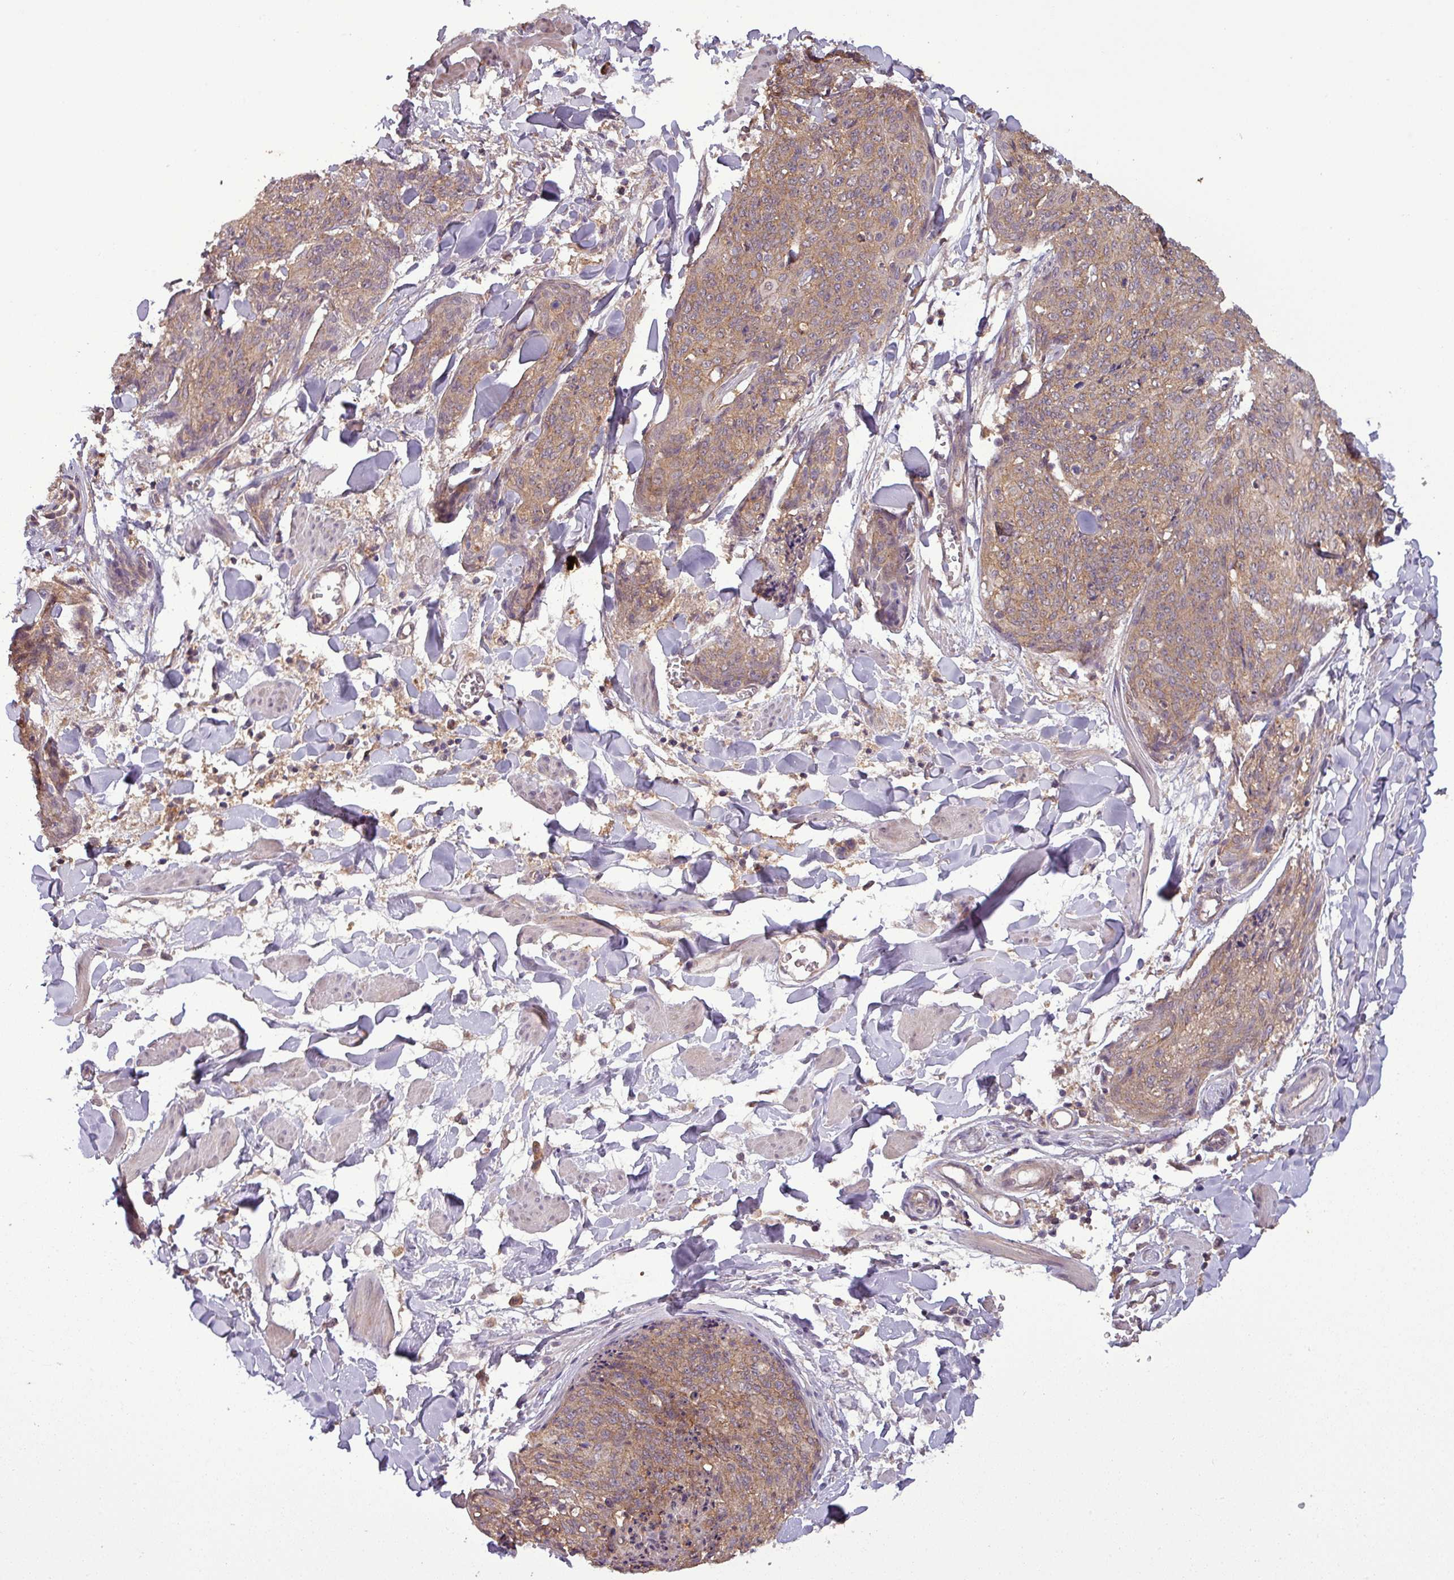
{"staining": {"intensity": "weak", "quantity": ">75%", "location": "cytoplasmic/membranous"}, "tissue": "skin cancer", "cell_type": "Tumor cells", "image_type": "cancer", "snomed": [{"axis": "morphology", "description": "Squamous cell carcinoma, NOS"}, {"axis": "topography", "description": "Skin"}, {"axis": "topography", "description": "Vulva"}], "caption": "DAB immunohistochemical staining of squamous cell carcinoma (skin) demonstrates weak cytoplasmic/membranous protein expression in approximately >75% of tumor cells. The staining was performed using DAB (3,3'-diaminobenzidine), with brown indicating positive protein expression. Nuclei are stained blue with hematoxylin.", "gene": "NT5C3A", "patient": {"sex": "female", "age": 85}}